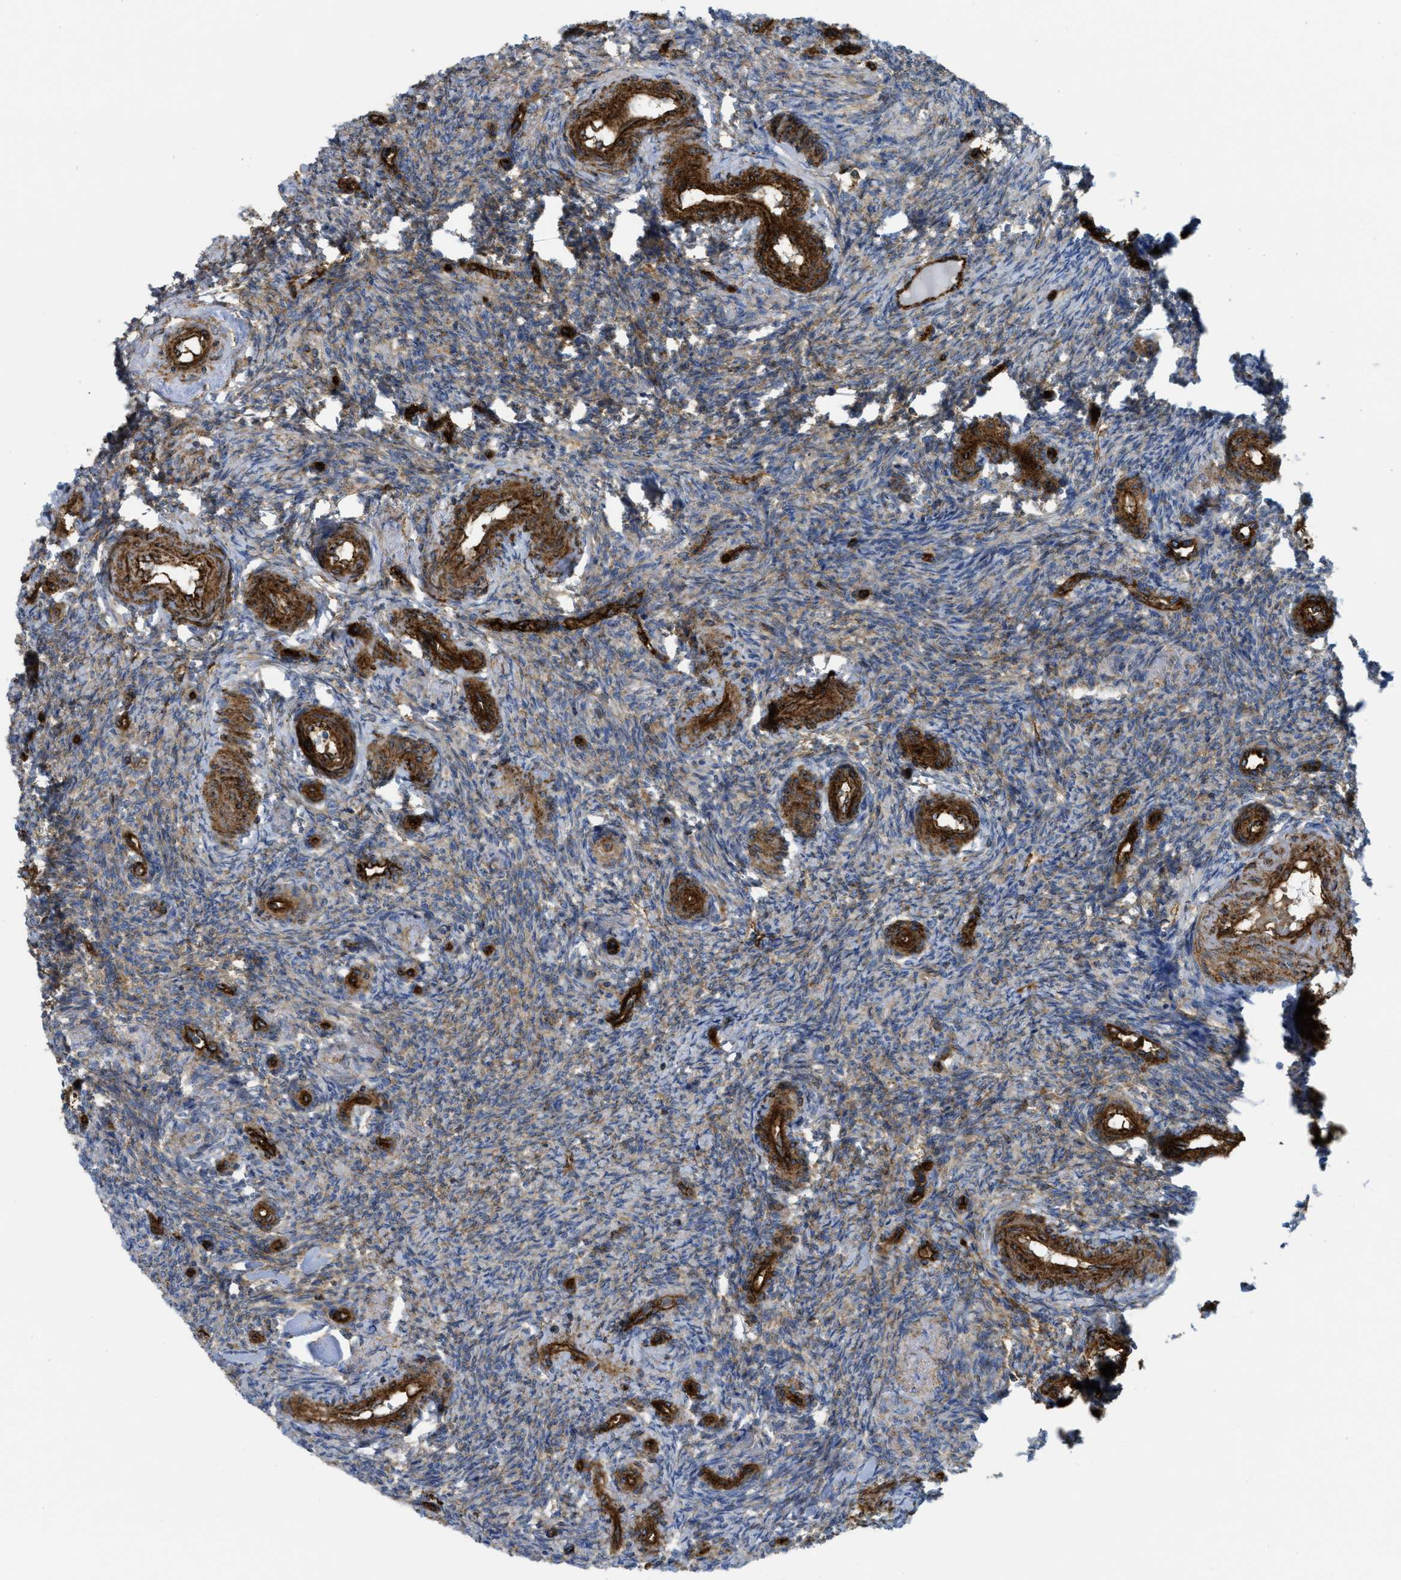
{"staining": {"intensity": "moderate", "quantity": "25%-75%", "location": "cytoplasmic/membranous"}, "tissue": "ovary", "cell_type": "Ovarian stroma cells", "image_type": "normal", "snomed": [{"axis": "morphology", "description": "Normal tissue, NOS"}, {"axis": "topography", "description": "Ovary"}], "caption": "Protein staining of benign ovary displays moderate cytoplasmic/membranous positivity in approximately 25%-75% of ovarian stroma cells. Nuclei are stained in blue.", "gene": "HIP1", "patient": {"sex": "female", "age": 41}}